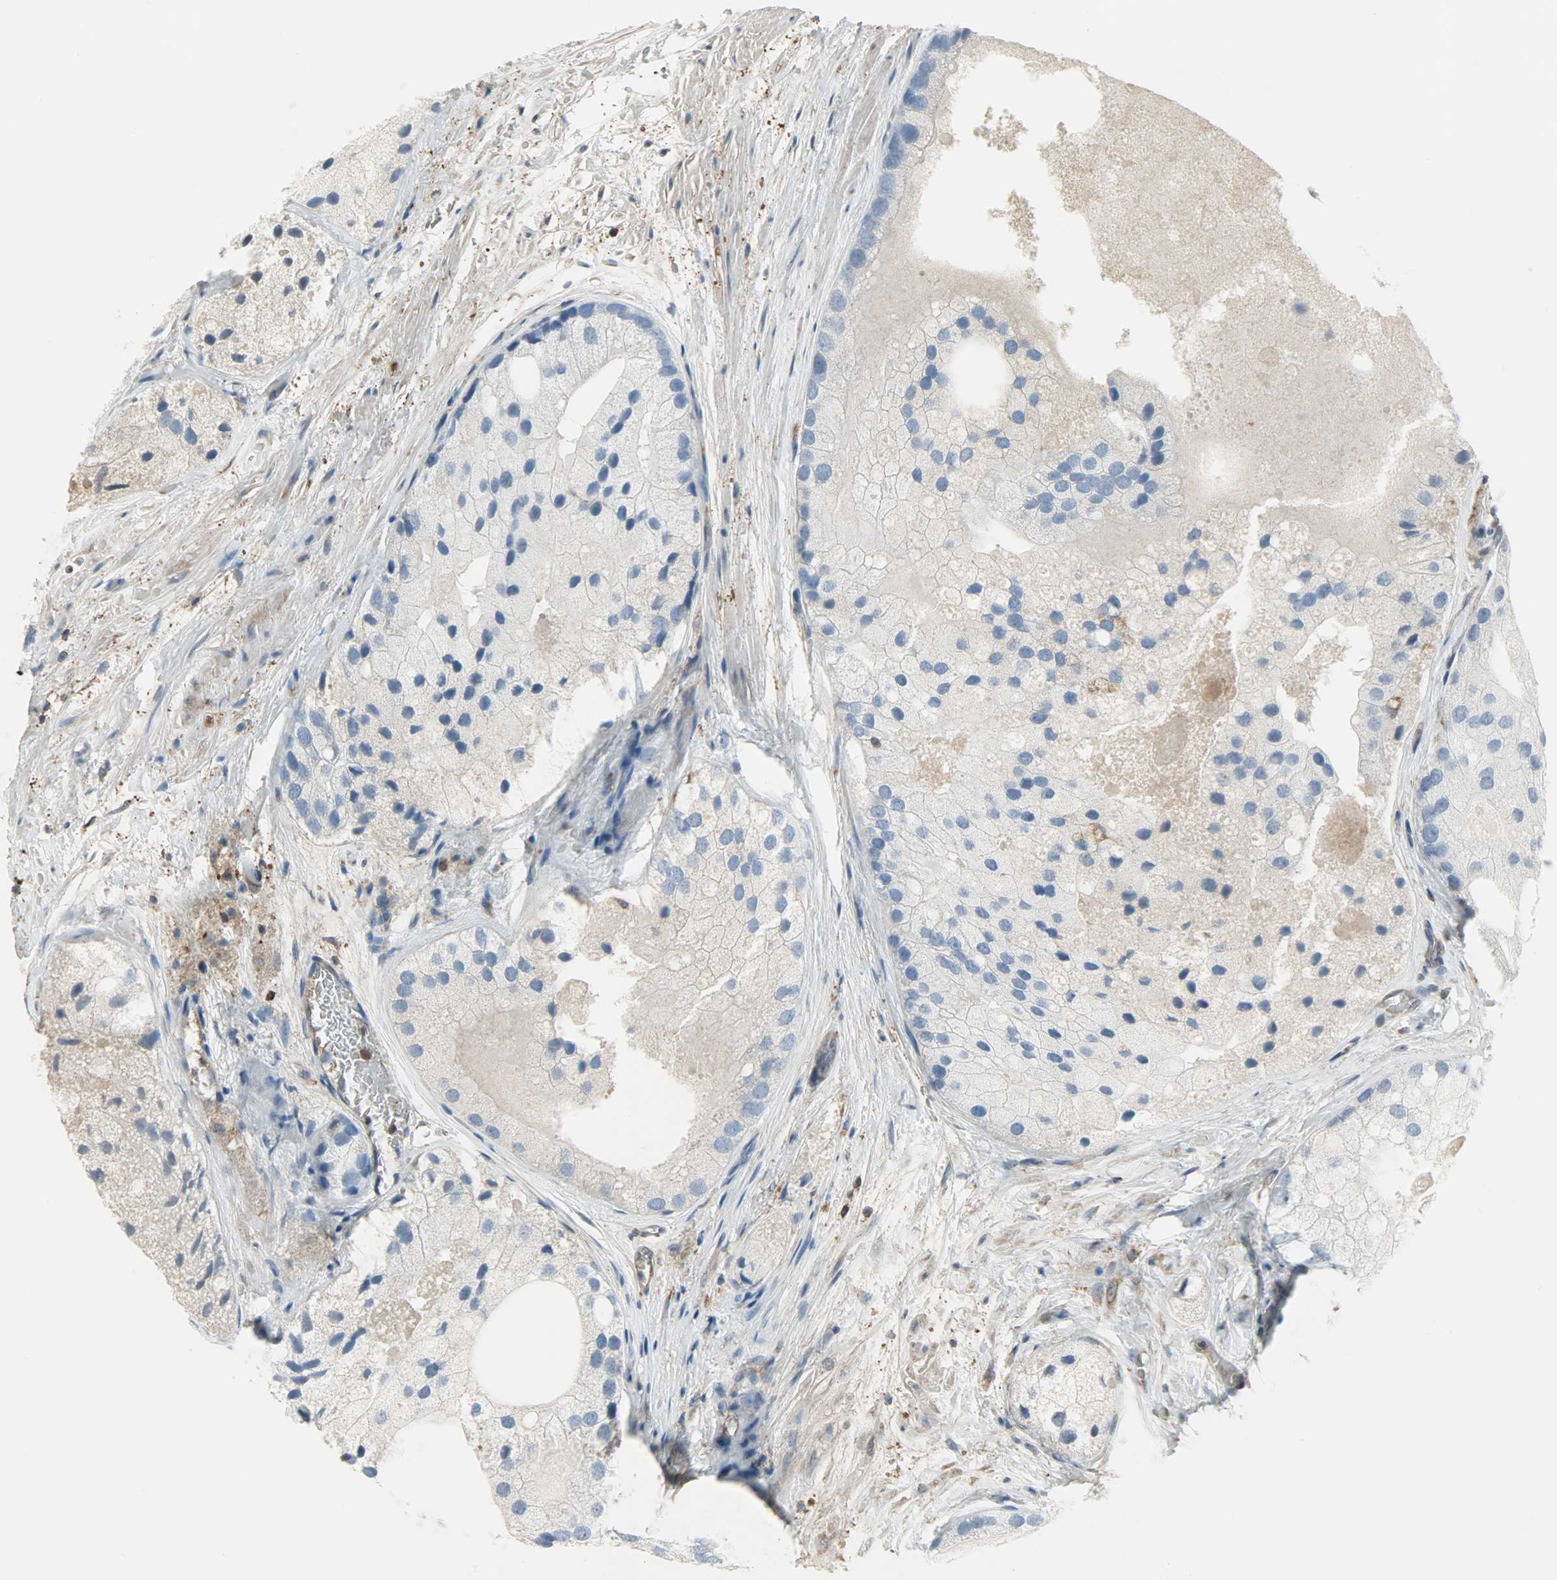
{"staining": {"intensity": "negative", "quantity": "none", "location": "none"}, "tissue": "prostate cancer", "cell_type": "Tumor cells", "image_type": "cancer", "snomed": [{"axis": "morphology", "description": "Adenocarcinoma, Low grade"}, {"axis": "topography", "description": "Prostate"}], "caption": "Tumor cells show no significant protein positivity in adenocarcinoma (low-grade) (prostate).", "gene": "LDHB", "patient": {"sex": "male", "age": 69}}